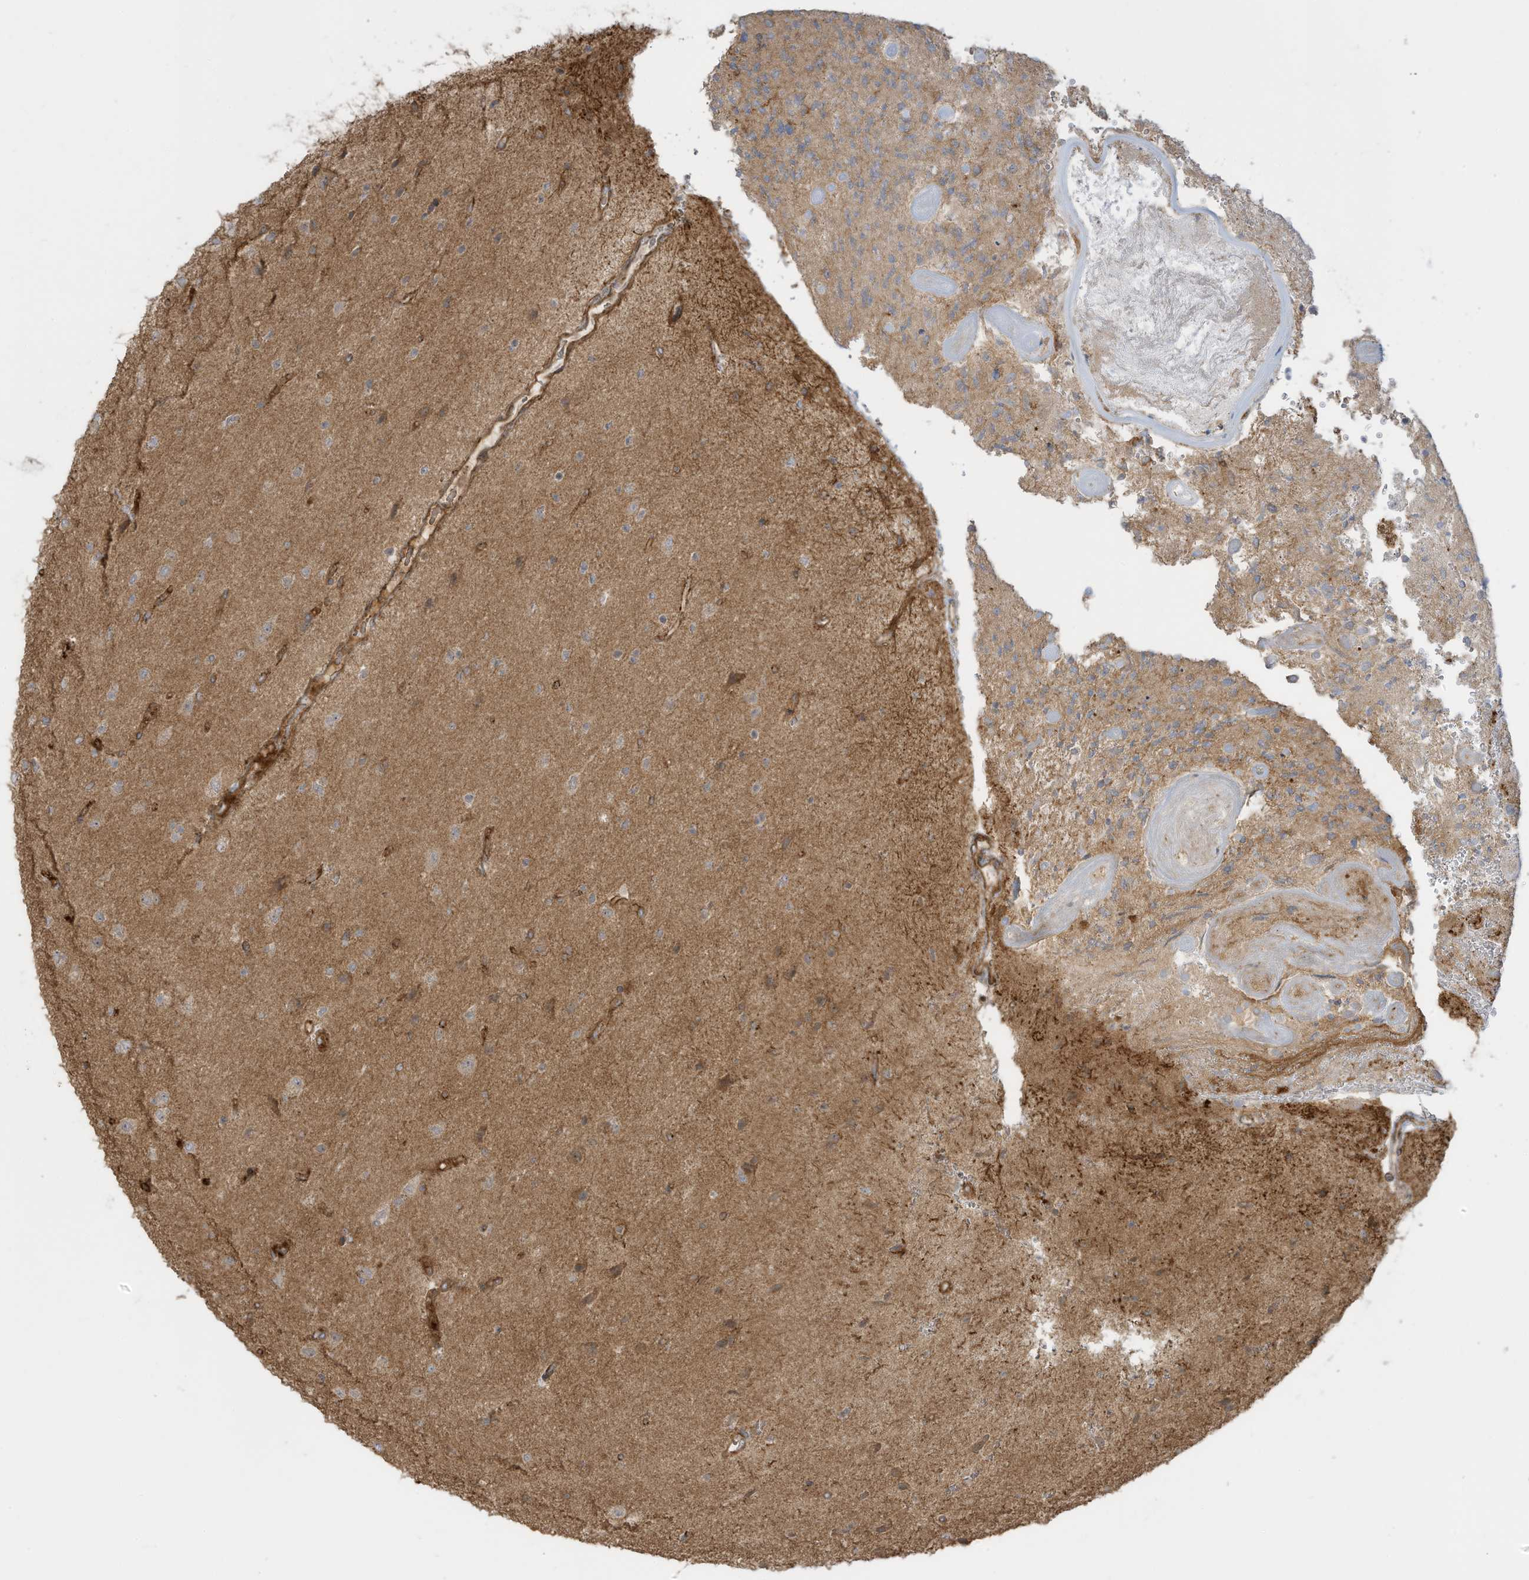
{"staining": {"intensity": "weak", "quantity": "25%-75%", "location": "cytoplasmic/membranous"}, "tissue": "glioma", "cell_type": "Tumor cells", "image_type": "cancer", "snomed": [{"axis": "morphology", "description": "Glioma, malignant, High grade"}, {"axis": "topography", "description": "Brain"}], "caption": "High-grade glioma (malignant) stained for a protein (brown) exhibits weak cytoplasmic/membranous positive staining in about 25%-75% of tumor cells.", "gene": "ENTR1", "patient": {"sex": "male", "age": 72}}